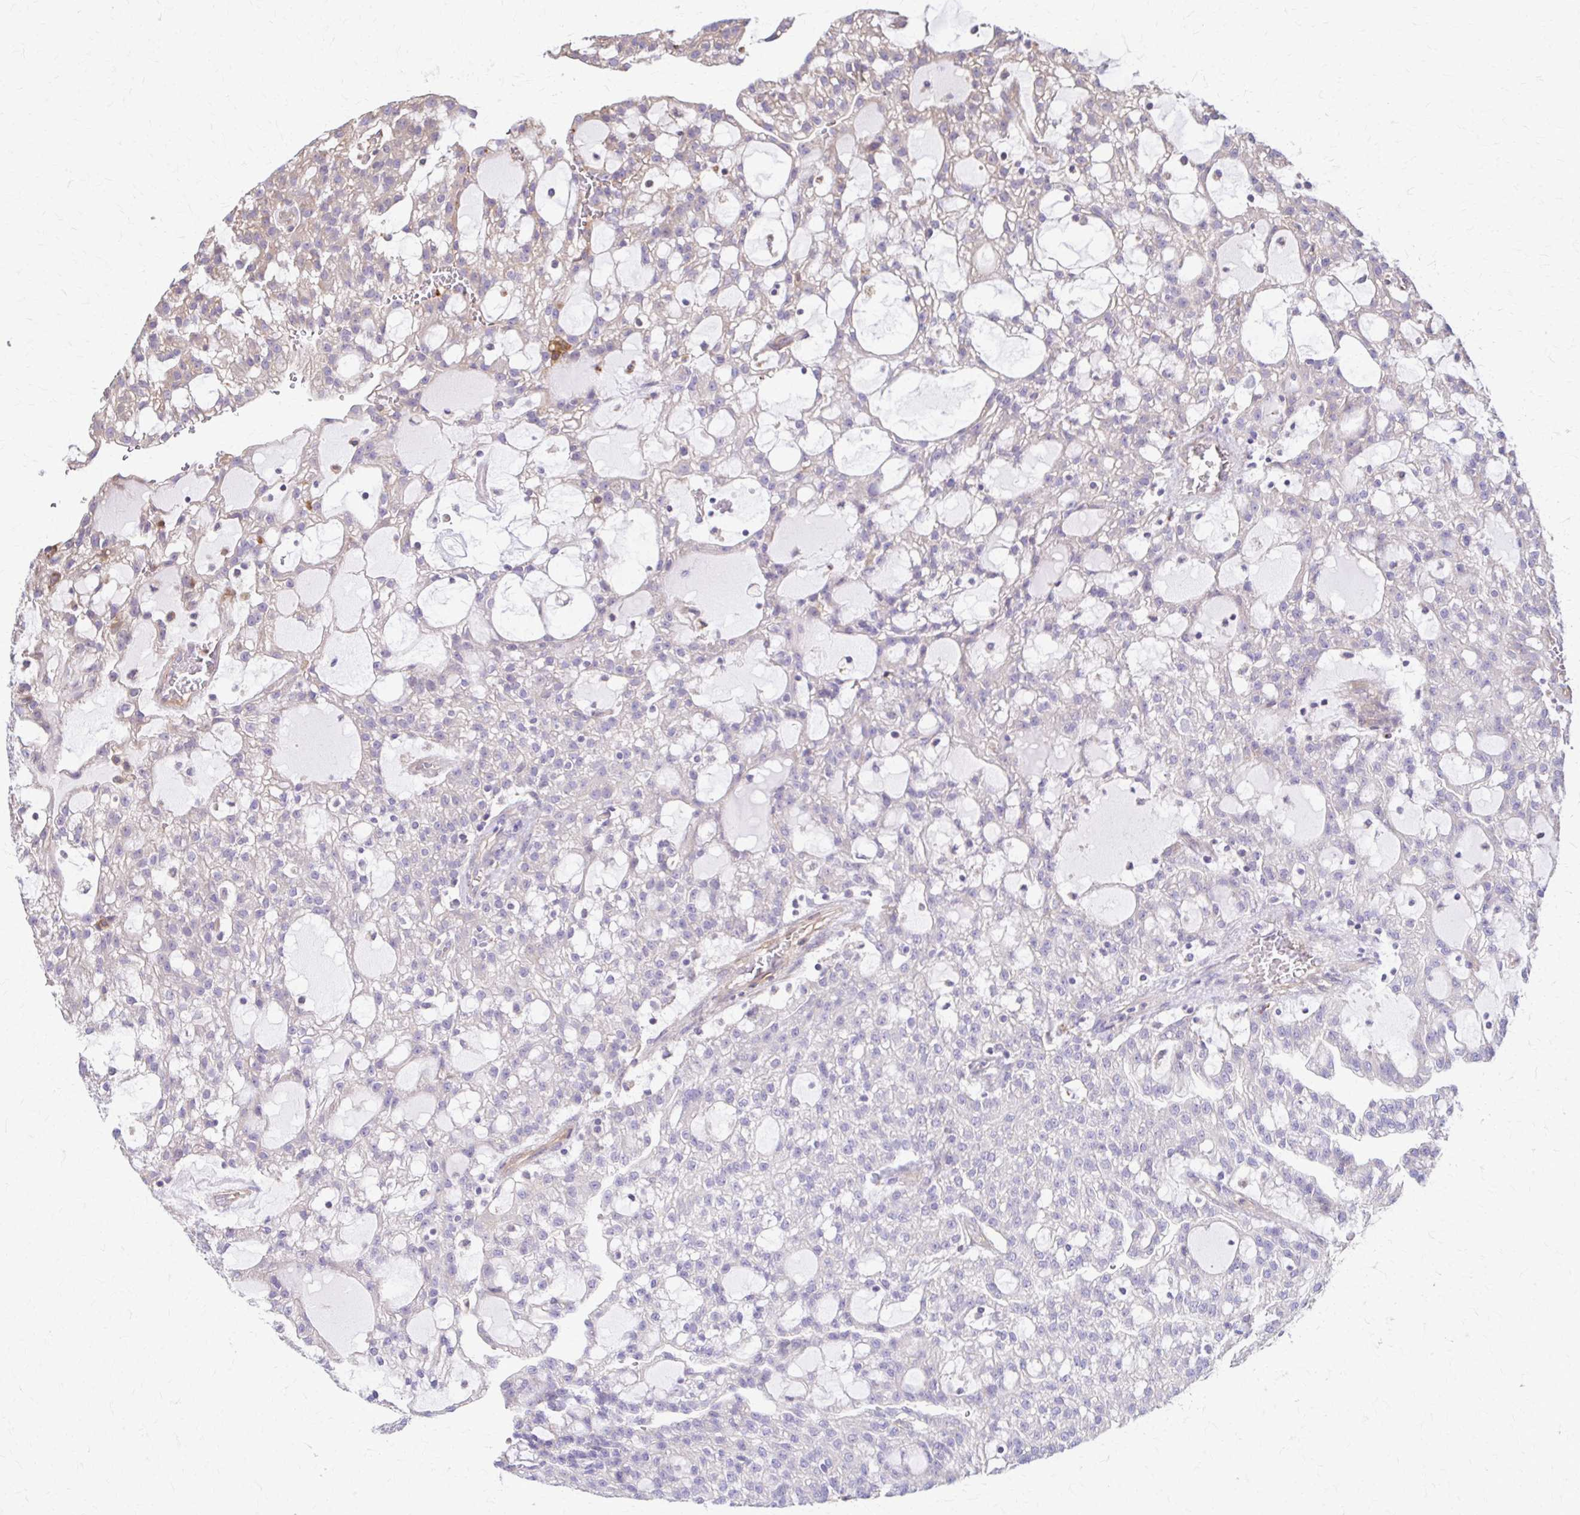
{"staining": {"intensity": "negative", "quantity": "none", "location": "none"}, "tissue": "renal cancer", "cell_type": "Tumor cells", "image_type": "cancer", "snomed": [{"axis": "morphology", "description": "Adenocarcinoma, NOS"}, {"axis": "topography", "description": "Kidney"}], "caption": "Tumor cells are negative for brown protein staining in renal cancer (adenocarcinoma).", "gene": "DSP", "patient": {"sex": "male", "age": 63}}